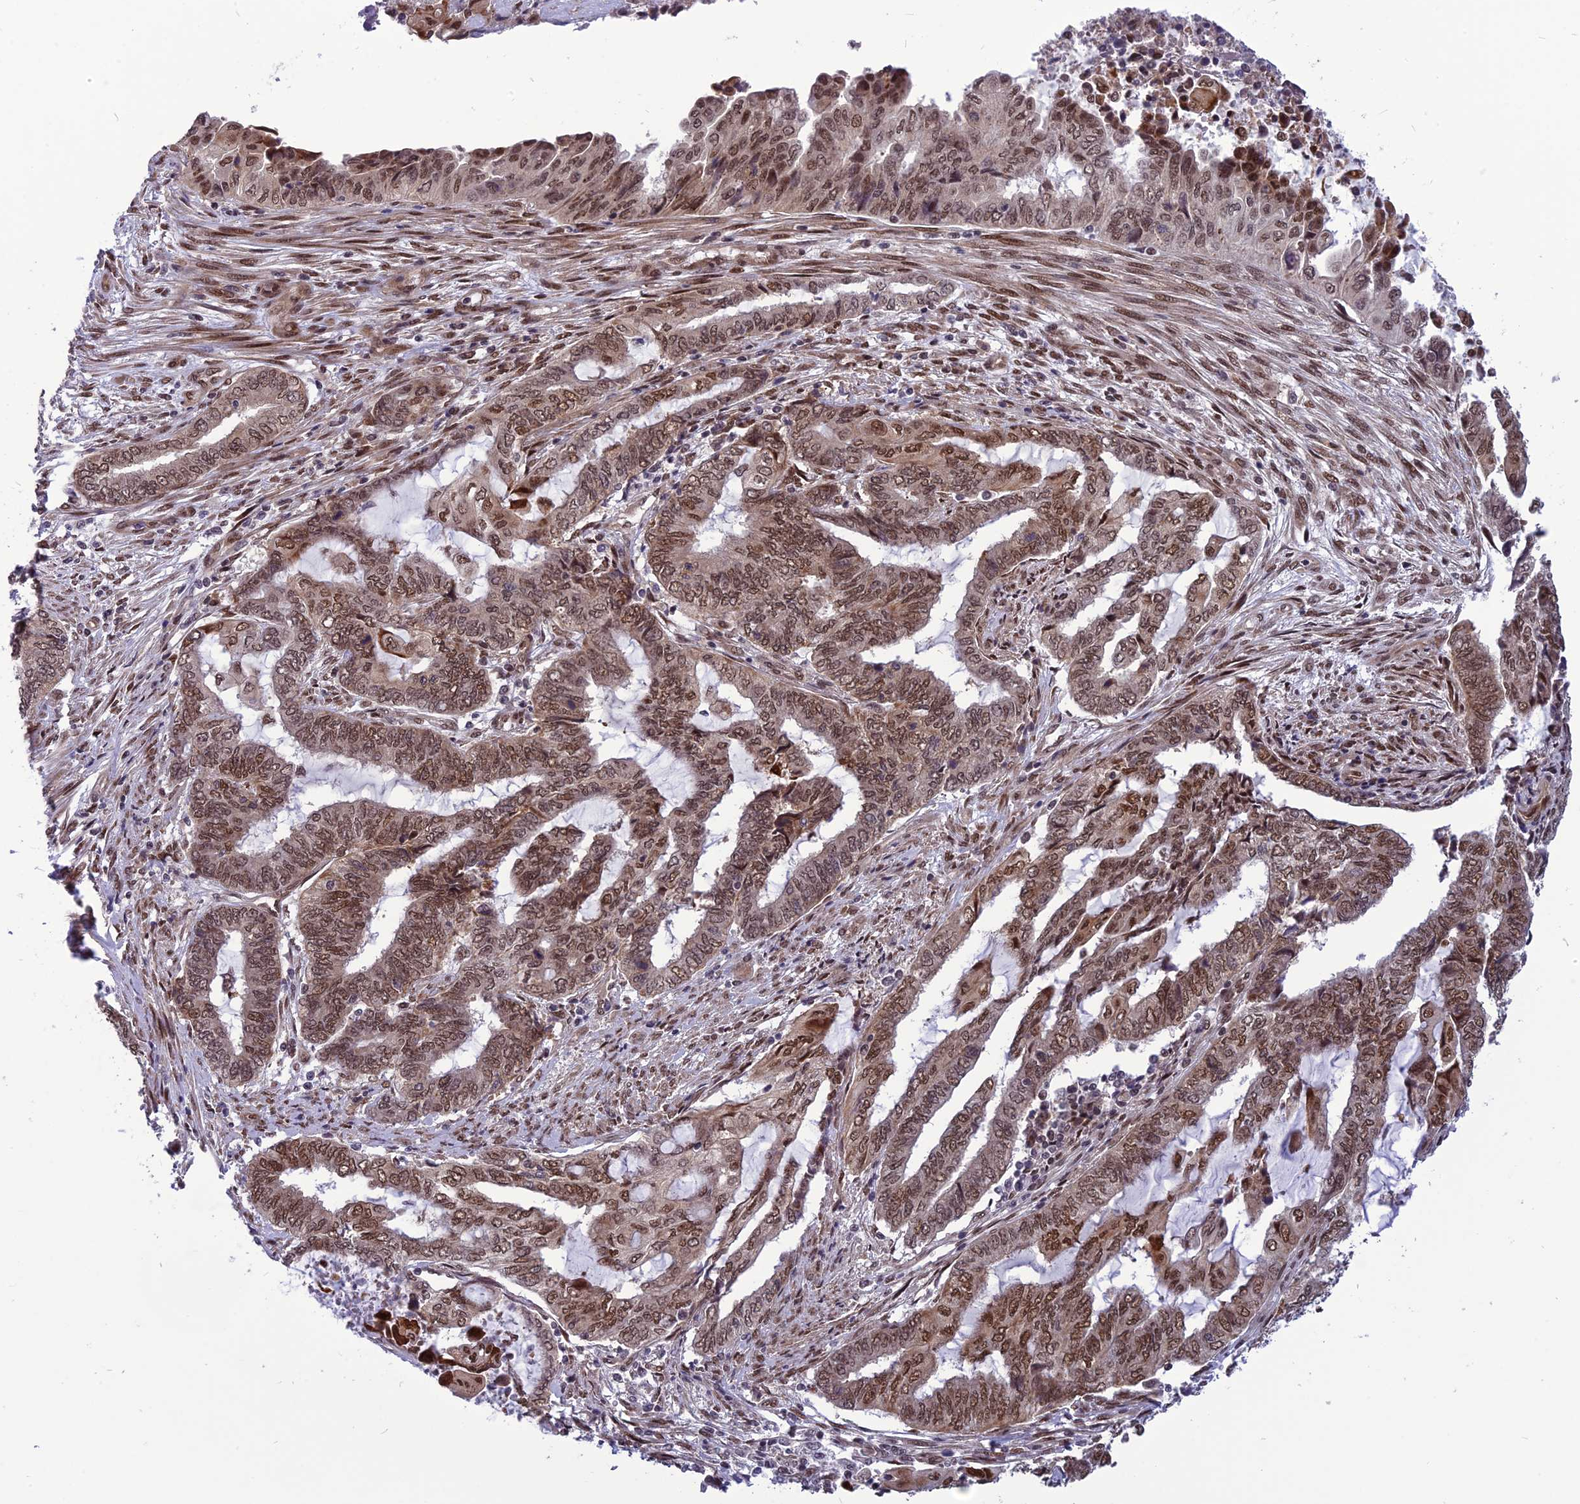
{"staining": {"intensity": "moderate", "quantity": ">75%", "location": "nuclear"}, "tissue": "endometrial cancer", "cell_type": "Tumor cells", "image_type": "cancer", "snomed": [{"axis": "morphology", "description": "Adenocarcinoma, NOS"}, {"axis": "topography", "description": "Uterus"}, {"axis": "topography", "description": "Endometrium"}], "caption": "IHC (DAB) staining of adenocarcinoma (endometrial) displays moderate nuclear protein positivity in approximately >75% of tumor cells.", "gene": "RTRAF", "patient": {"sex": "female", "age": 70}}